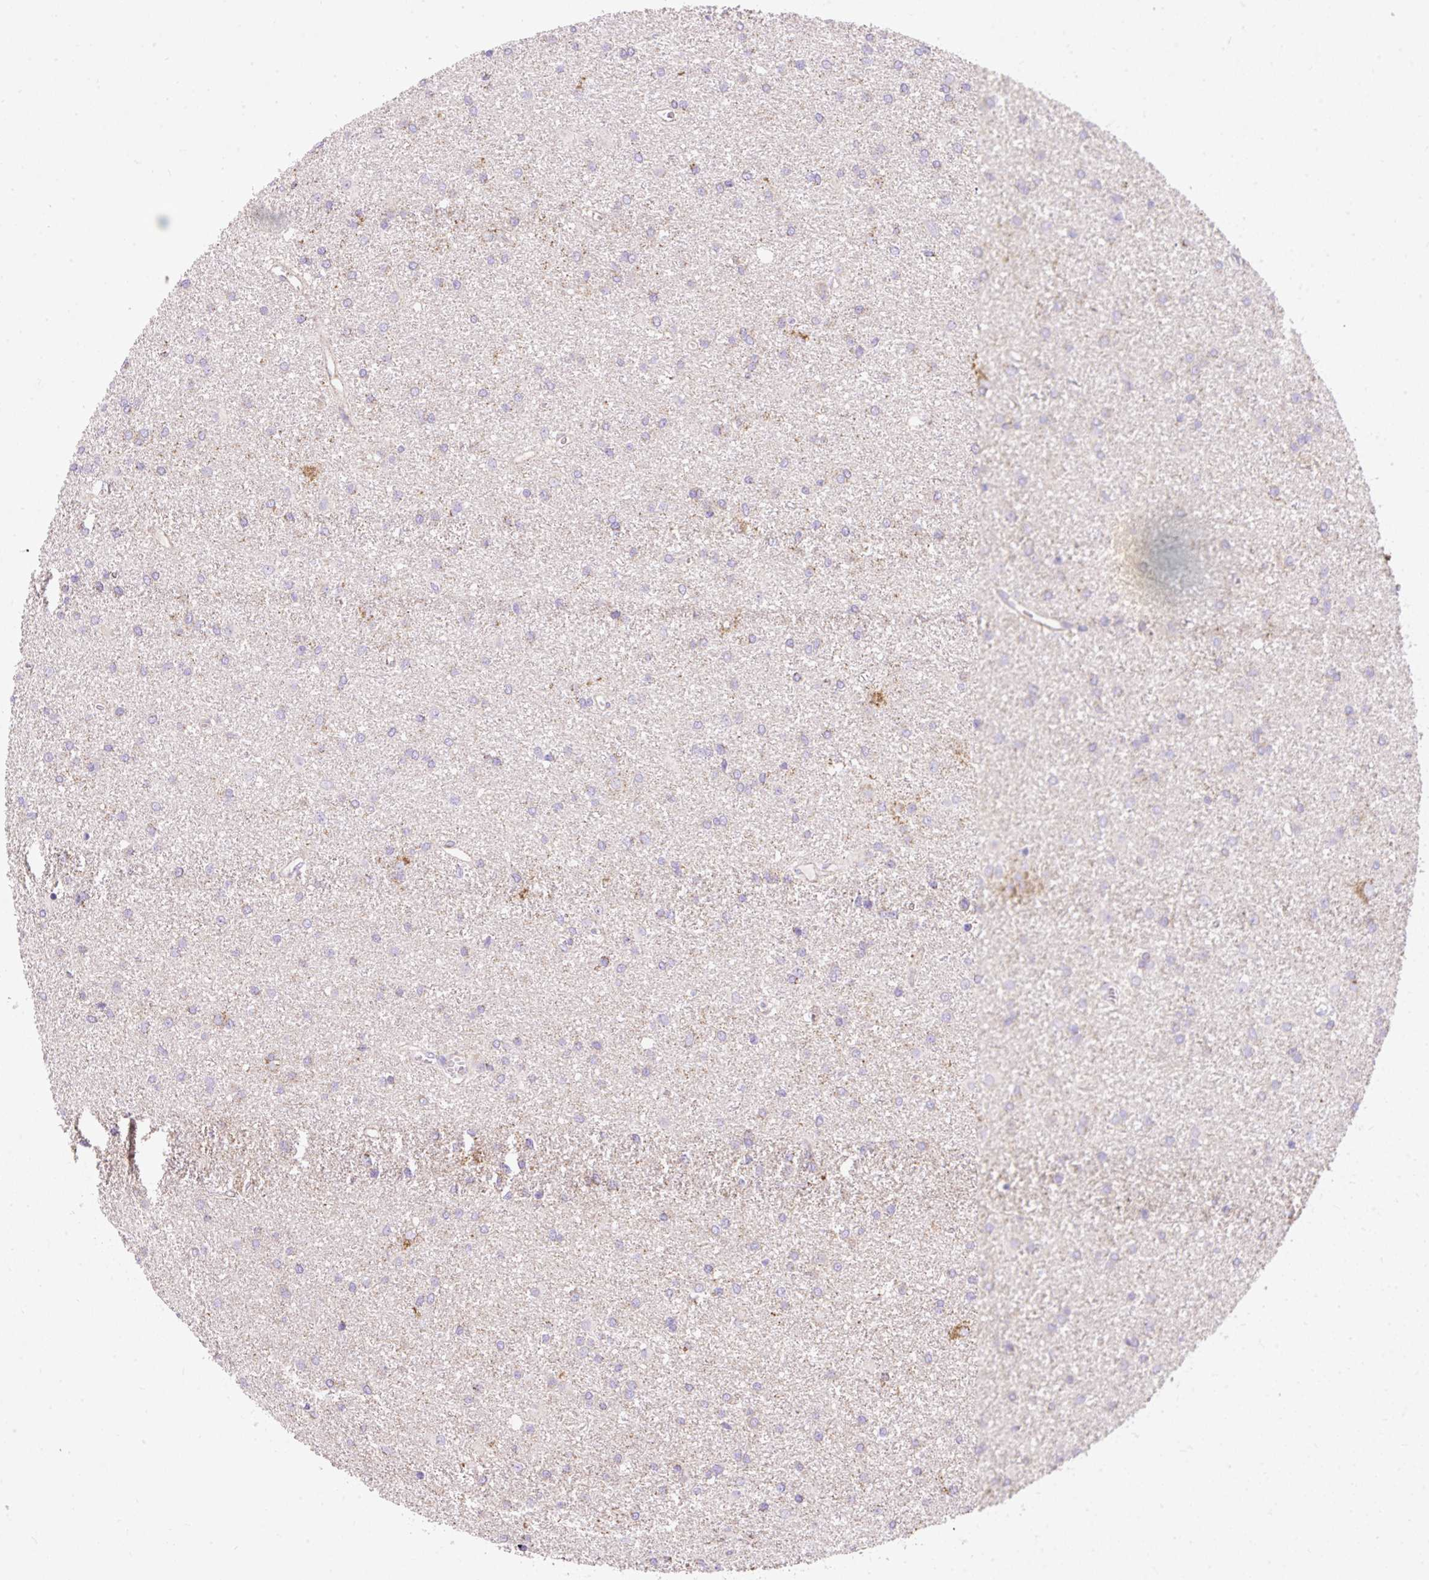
{"staining": {"intensity": "negative", "quantity": "none", "location": "none"}, "tissue": "glioma", "cell_type": "Tumor cells", "image_type": "cancer", "snomed": [{"axis": "morphology", "description": "Glioma, malignant, High grade"}, {"axis": "topography", "description": "Brain"}], "caption": "High magnification brightfield microscopy of malignant high-grade glioma stained with DAB (3,3'-diaminobenzidine) (brown) and counterstained with hematoxylin (blue): tumor cells show no significant expression.", "gene": "DAAM2", "patient": {"sex": "female", "age": 50}}